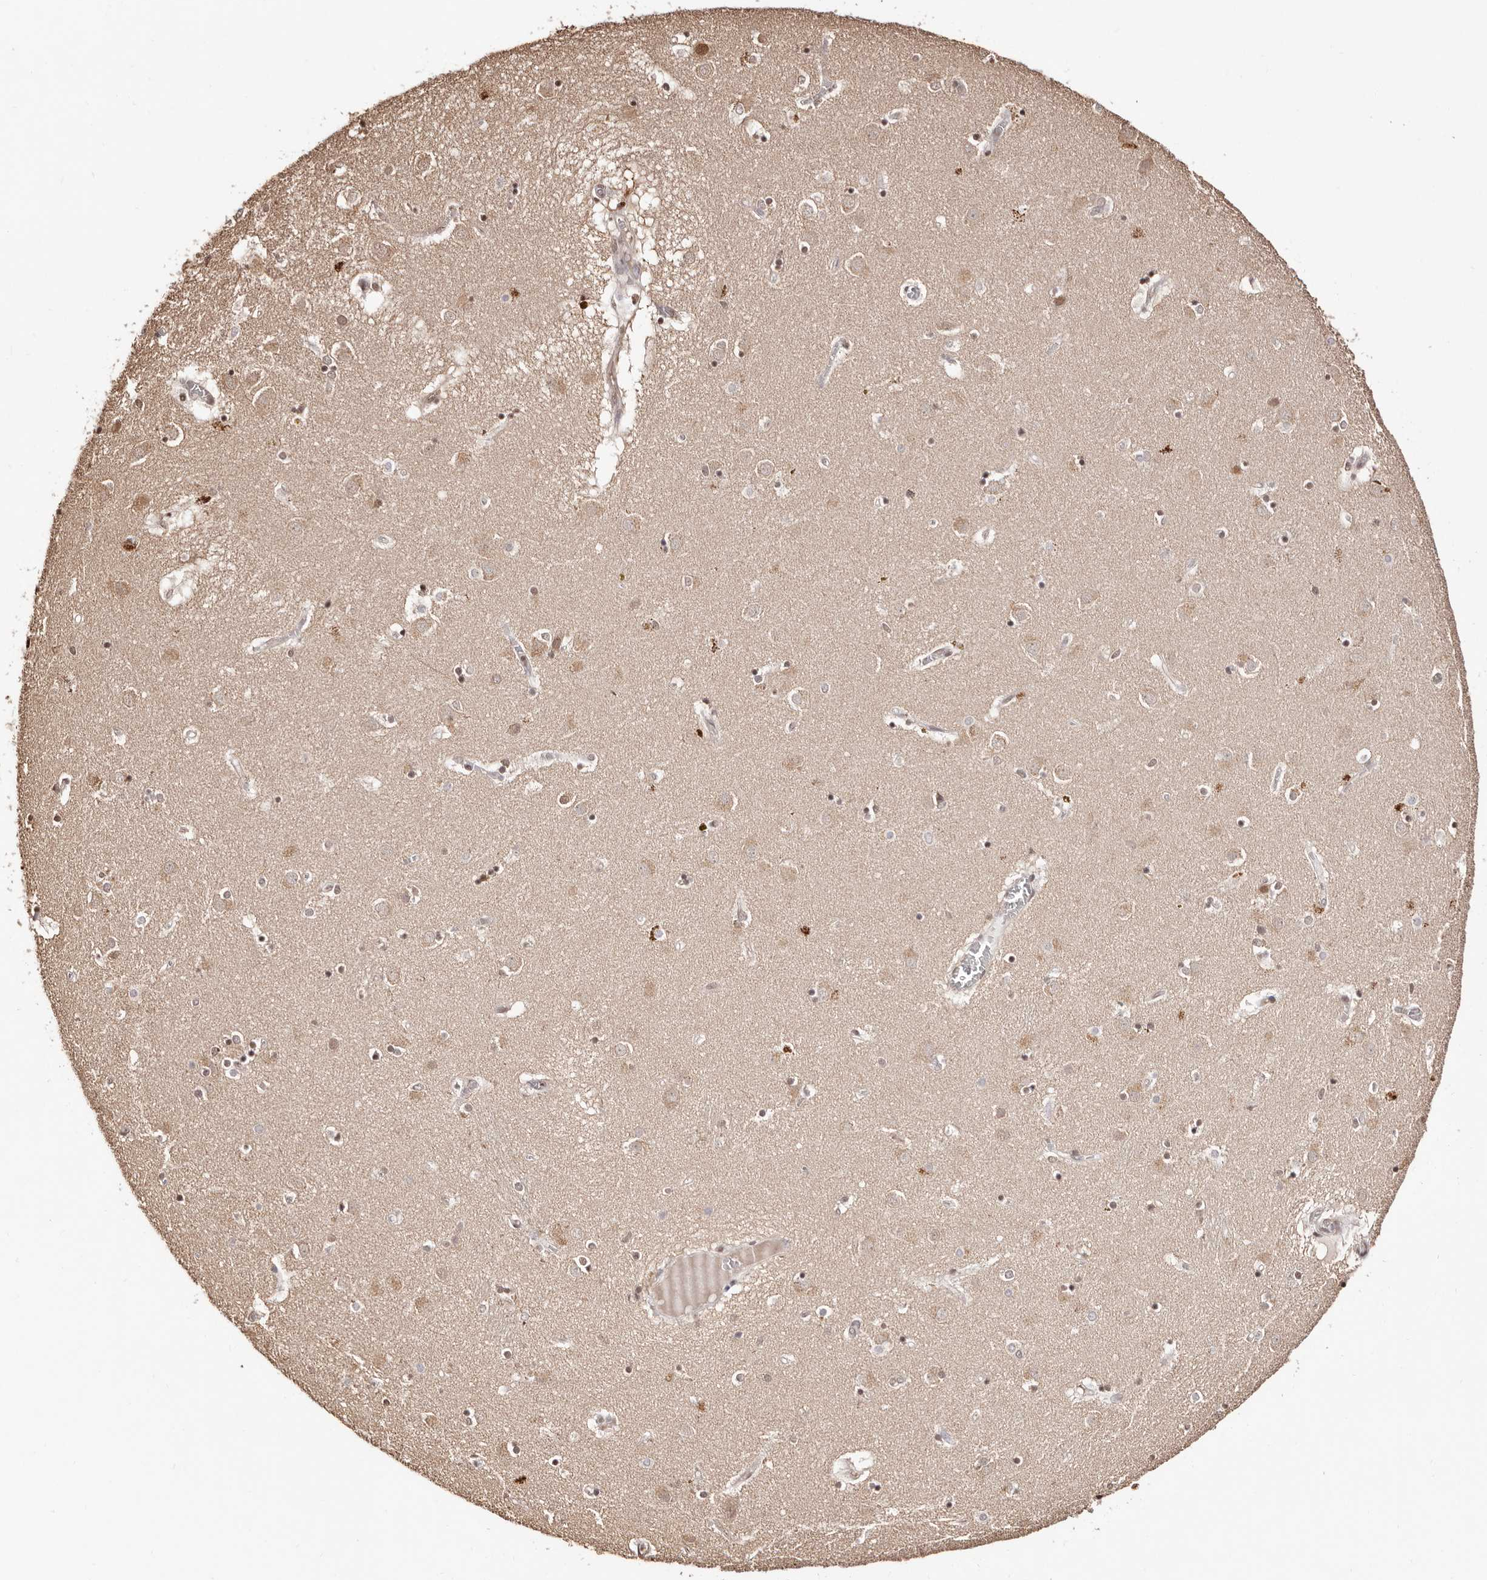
{"staining": {"intensity": "weak", "quantity": "25%-75%", "location": "cytoplasmic/membranous,nuclear"}, "tissue": "caudate", "cell_type": "Glial cells", "image_type": "normal", "snomed": [{"axis": "morphology", "description": "Normal tissue, NOS"}, {"axis": "topography", "description": "Lateral ventricle wall"}], "caption": "A histopathology image of human caudate stained for a protein reveals weak cytoplasmic/membranous,nuclear brown staining in glial cells. (brown staining indicates protein expression, while blue staining denotes nuclei).", "gene": "BICRAL", "patient": {"sex": "male", "age": 70}}